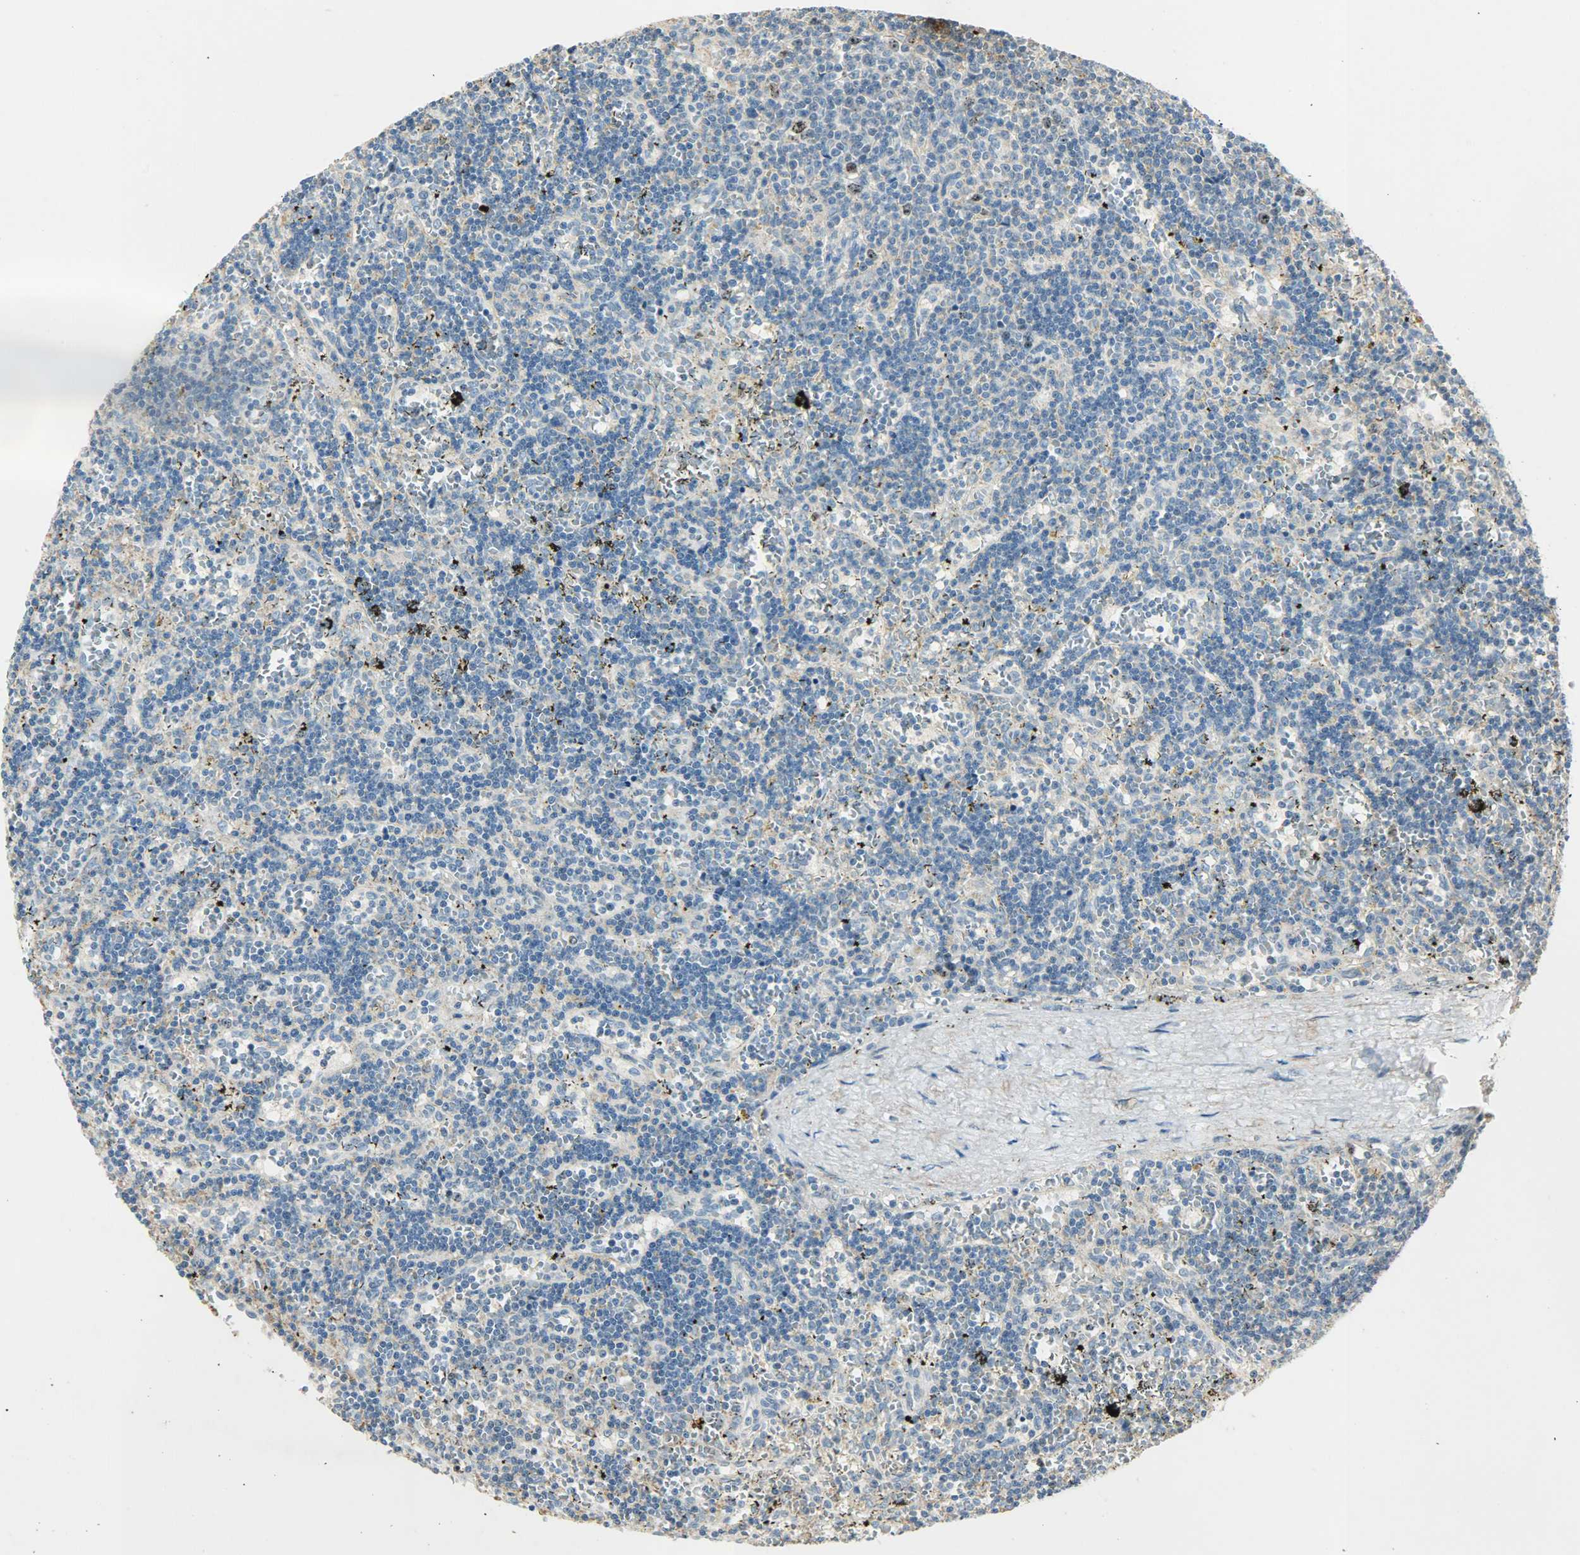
{"staining": {"intensity": "strong", "quantity": "<25%", "location": "nuclear"}, "tissue": "lymphoma", "cell_type": "Tumor cells", "image_type": "cancer", "snomed": [{"axis": "morphology", "description": "Malignant lymphoma, non-Hodgkin's type, Low grade"}, {"axis": "topography", "description": "Spleen"}], "caption": "Protein analysis of lymphoma tissue shows strong nuclear positivity in approximately <25% of tumor cells. (DAB IHC with brightfield microscopy, high magnification).", "gene": "AURKB", "patient": {"sex": "male", "age": 60}}